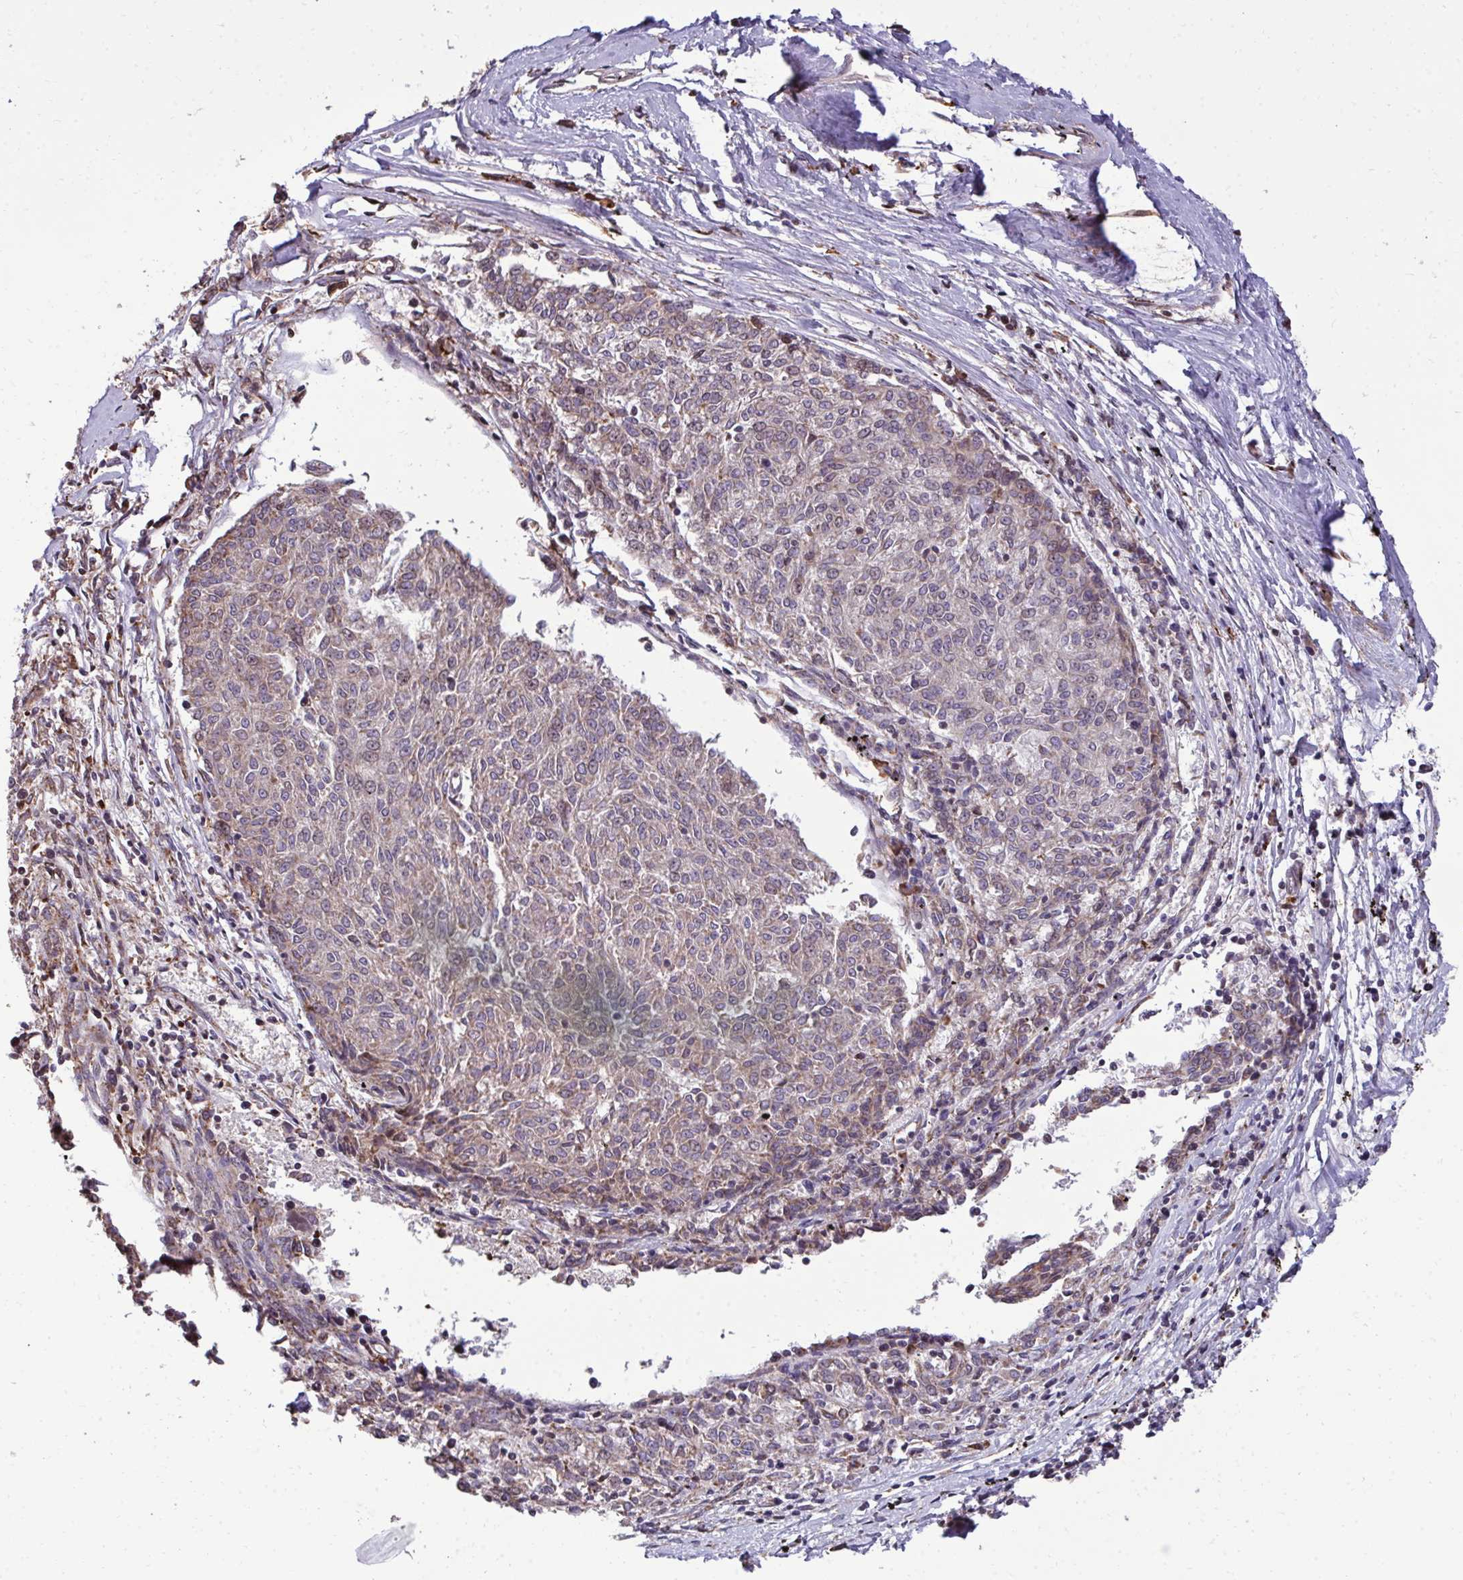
{"staining": {"intensity": "weak", "quantity": "25%-75%", "location": "cytoplasmic/membranous"}, "tissue": "melanoma", "cell_type": "Tumor cells", "image_type": "cancer", "snomed": [{"axis": "morphology", "description": "Malignant melanoma, NOS"}, {"axis": "topography", "description": "Skin"}], "caption": "A brown stain highlights weak cytoplasmic/membranous expression of a protein in human malignant melanoma tumor cells. (IHC, brightfield microscopy, high magnification).", "gene": "FIBCD1", "patient": {"sex": "female", "age": 72}}